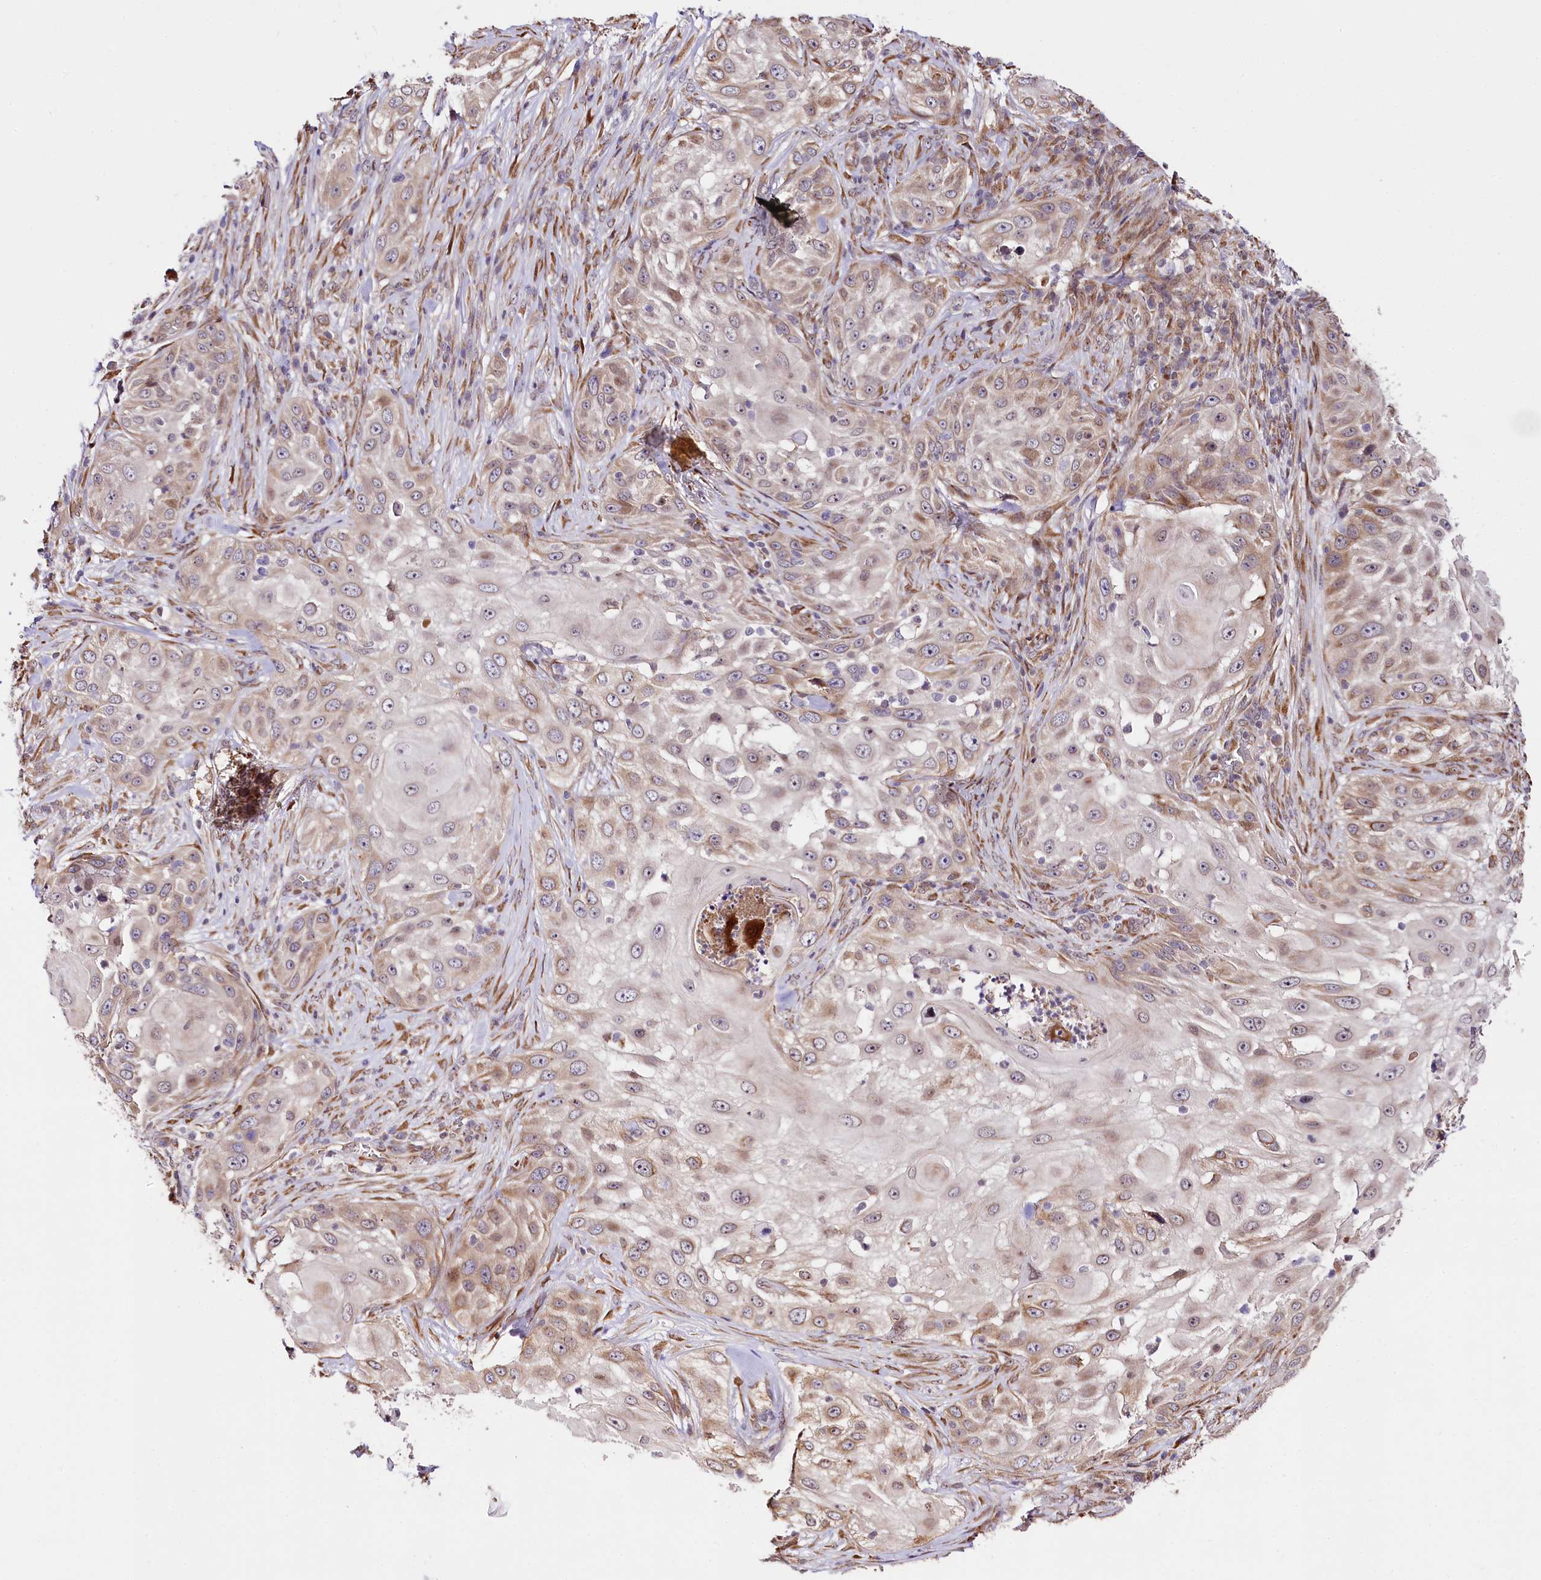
{"staining": {"intensity": "weak", "quantity": "25%-75%", "location": "cytoplasmic/membranous"}, "tissue": "skin cancer", "cell_type": "Tumor cells", "image_type": "cancer", "snomed": [{"axis": "morphology", "description": "Squamous cell carcinoma, NOS"}, {"axis": "topography", "description": "Skin"}], "caption": "IHC histopathology image of human squamous cell carcinoma (skin) stained for a protein (brown), which reveals low levels of weak cytoplasmic/membranous positivity in approximately 25%-75% of tumor cells.", "gene": "CUTC", "patient": {"sex": "female", "age": 44}}